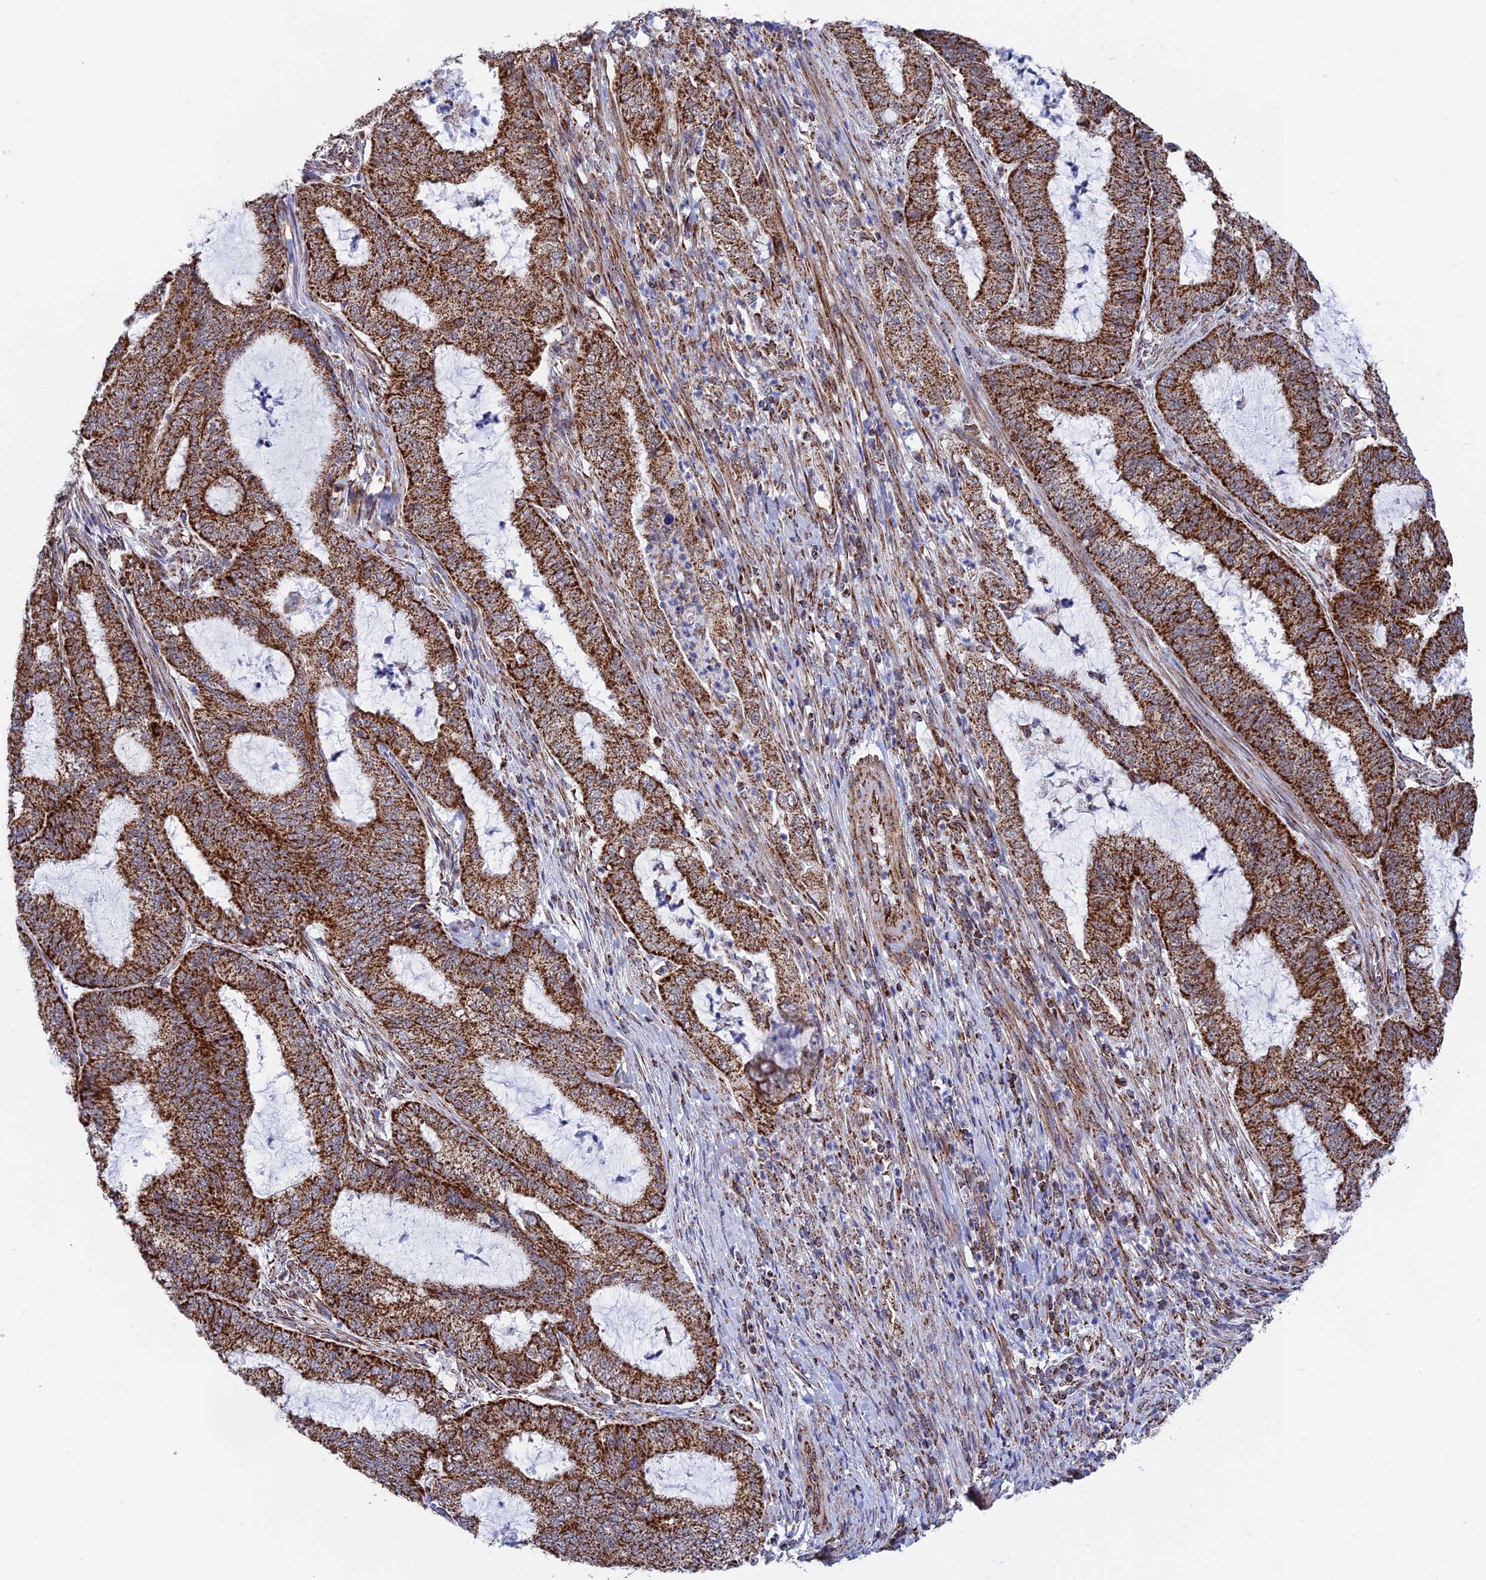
{"staining": {"intensity": "strong", "quantity": ">75%", "location": "cytoplasmic/membranous"}, "tissue": "endometrial cancer", "cell_type": "Tumor cells", "image_type": "cancer", "snomed": [{"axis": "morphology", "description": "Adenocarcinoma, NOS"}, {"axis": "topography", "description": "Endometrium"}], "caption": "Endometrial adenocarcinoma tissue shows strong cytoplasmic/membranous staining in about >75% of tumor cells (Brightfield microscopy of DAB IHC at high magnification).", "gene": "CDC16", "patient": {"sex": "female", "age": 51}}